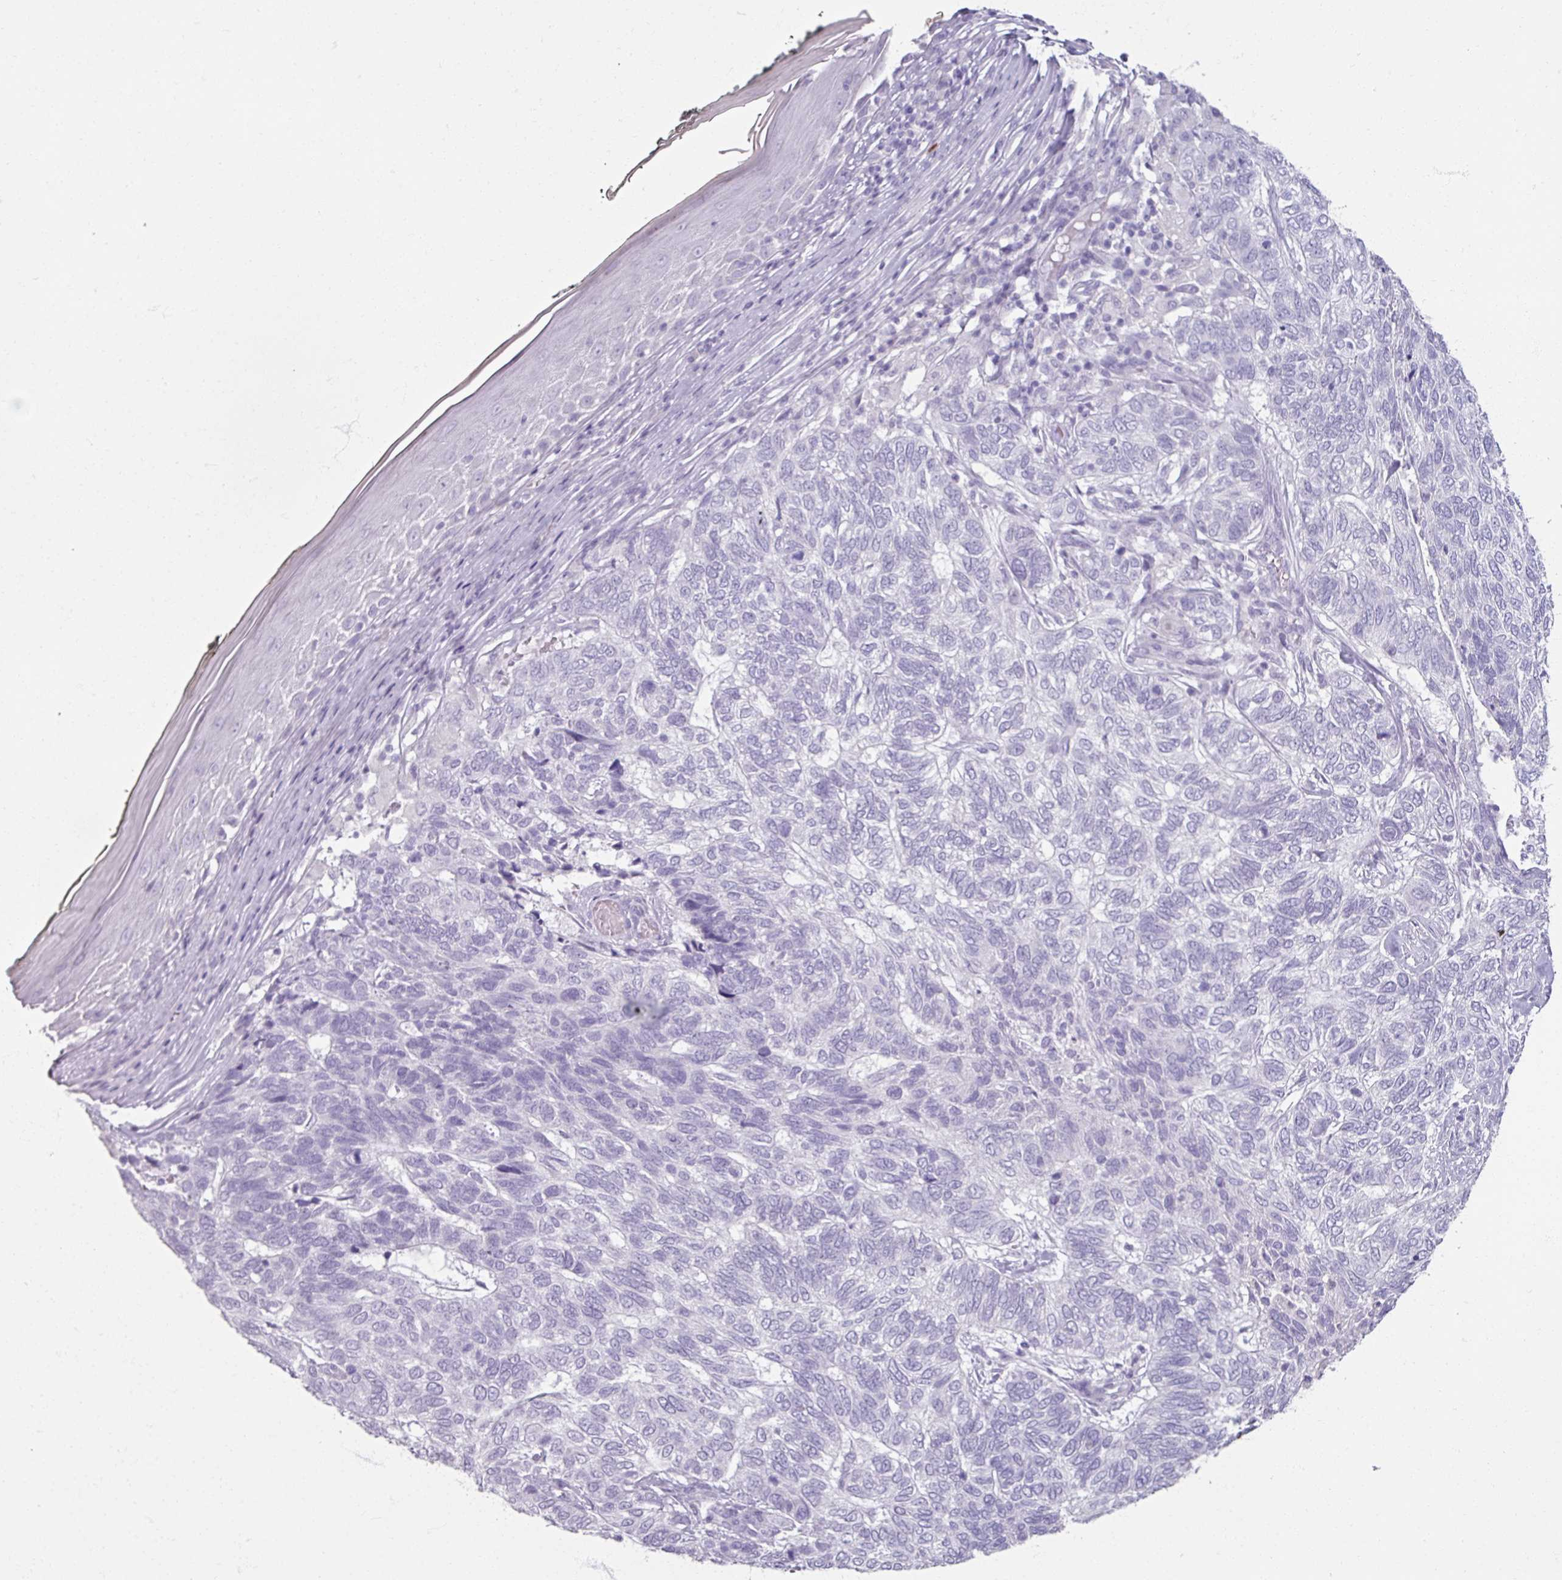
{"staining": {"intensity": "negative", "quantity": "none", "location": "none"}, "tissue": "skin cancer", "cell_type": "Tumor cells", "image_type": "cancer", "snomed": [{"axis": "morphology", "description": "Basal cell carcinoma"}, {"axis": "topography", "description": "Skin"}], "caption": "This is an immunohistochemistry histopathology image of human skin cancer. There is no positivity in tumor cells.", "gene": "SLC27A5", "patient": {"sex": "female", "age": 65}}